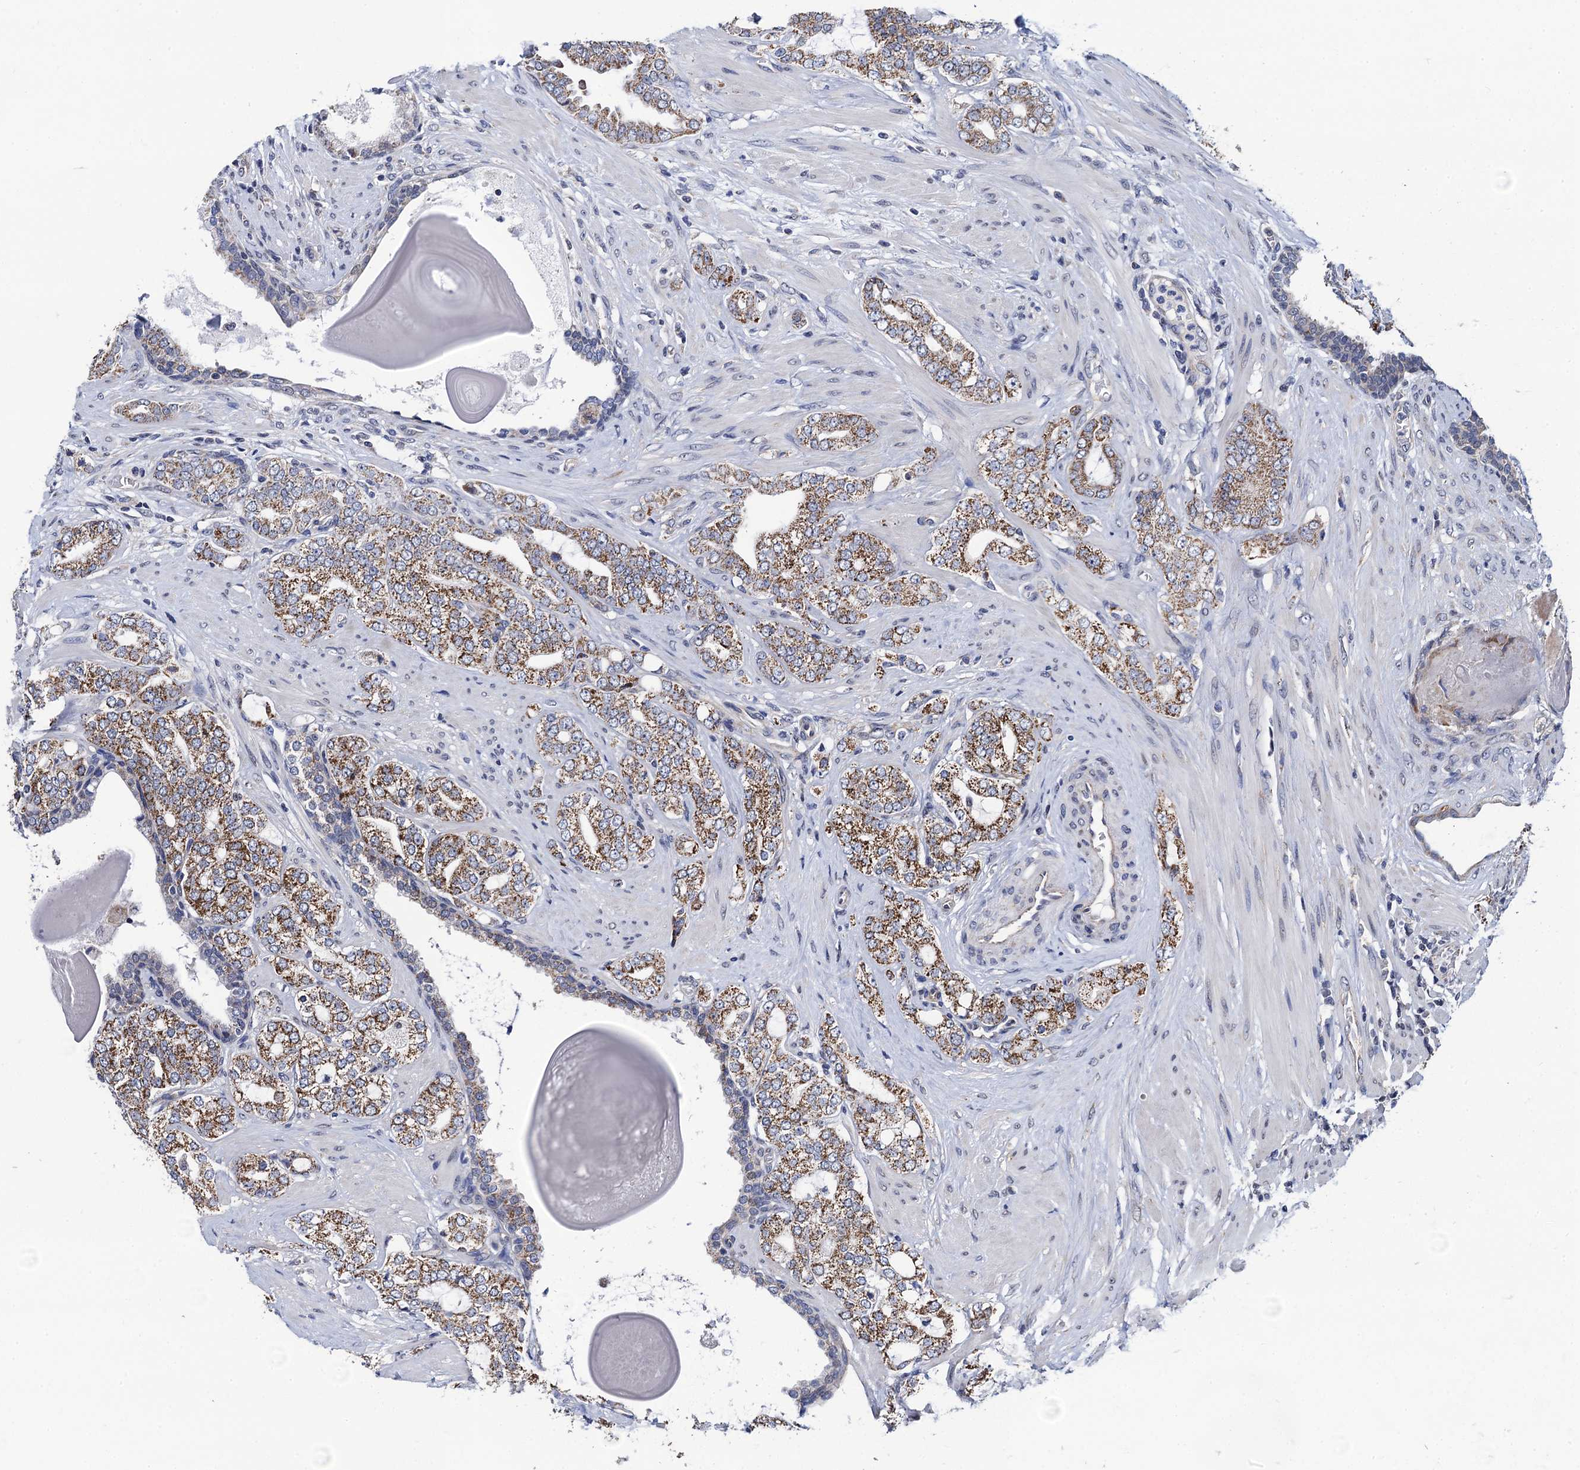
{"staining": {"intensity": "moderate", "quantity": ">75%", "location": "cytoplasmic/membranous"}, "tissue": "prostate cancer", "cell_type": "Tumor cells", "image_type": "cancer", "snomed": [{"axis": "morphology", "description": "Adenocarcinoma, High grade"}, {"axis": "topography", "description": "Prostate"}], "caption": "Prostate cancer stained with a protein marker demonstrates moderate staining in tumor cells.", "gene": "PTCD3", "patient": {"sex": "male", "age": 64}}